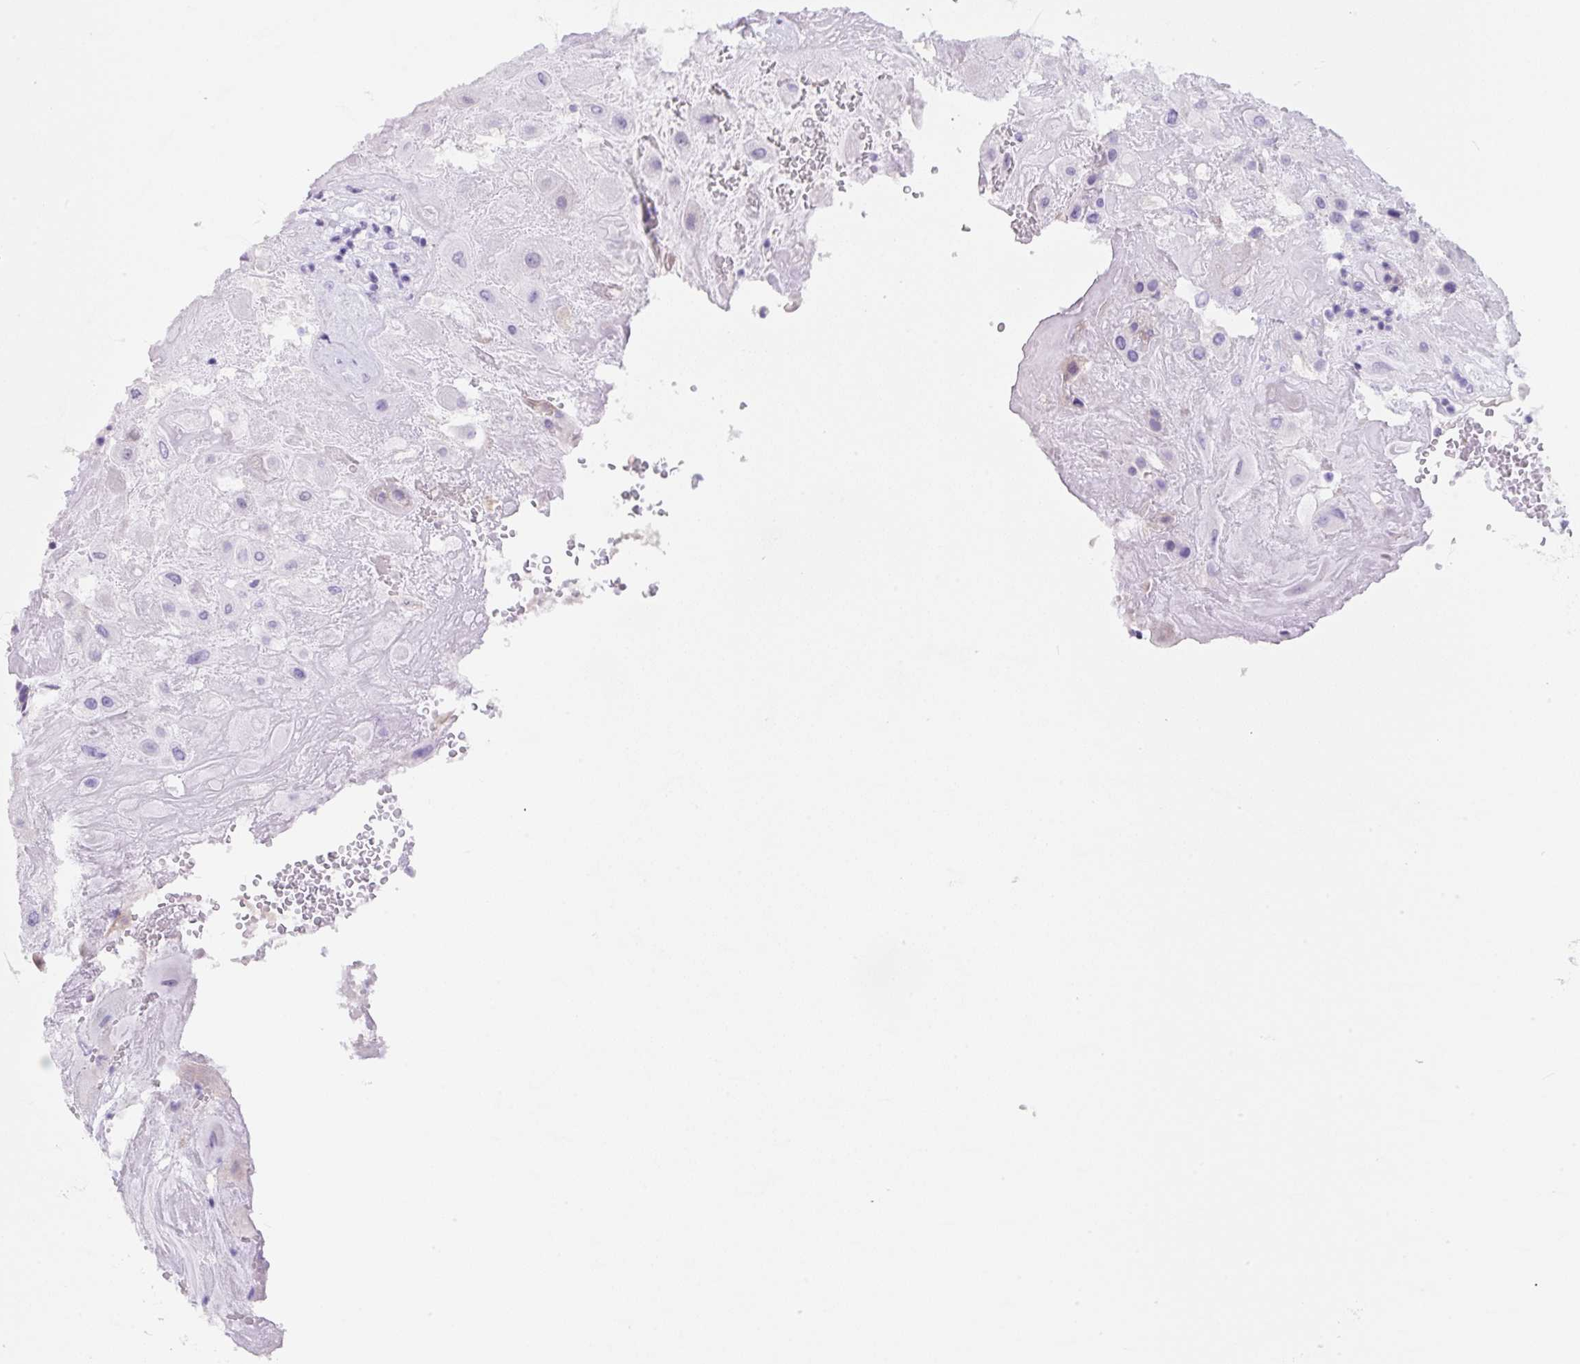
{"staining": {"intensity": "negative", "quantity": "none", "location": "none"}, "tissue": "placenta", "cell_type": "Decidual cells", "image_type": "normal", "snomed": [{"axis": "morphology", "description": "Normal tissue, NOS"}, {"axis": "topography", "description": "Placenta"}], "caption": "A high-resolution histopathology image shows IHC staining of benign placenta, which reveals no significant staining in decidual cells.", "gene": "KLK8", "patient": {"sex": "female", "age": 32}}